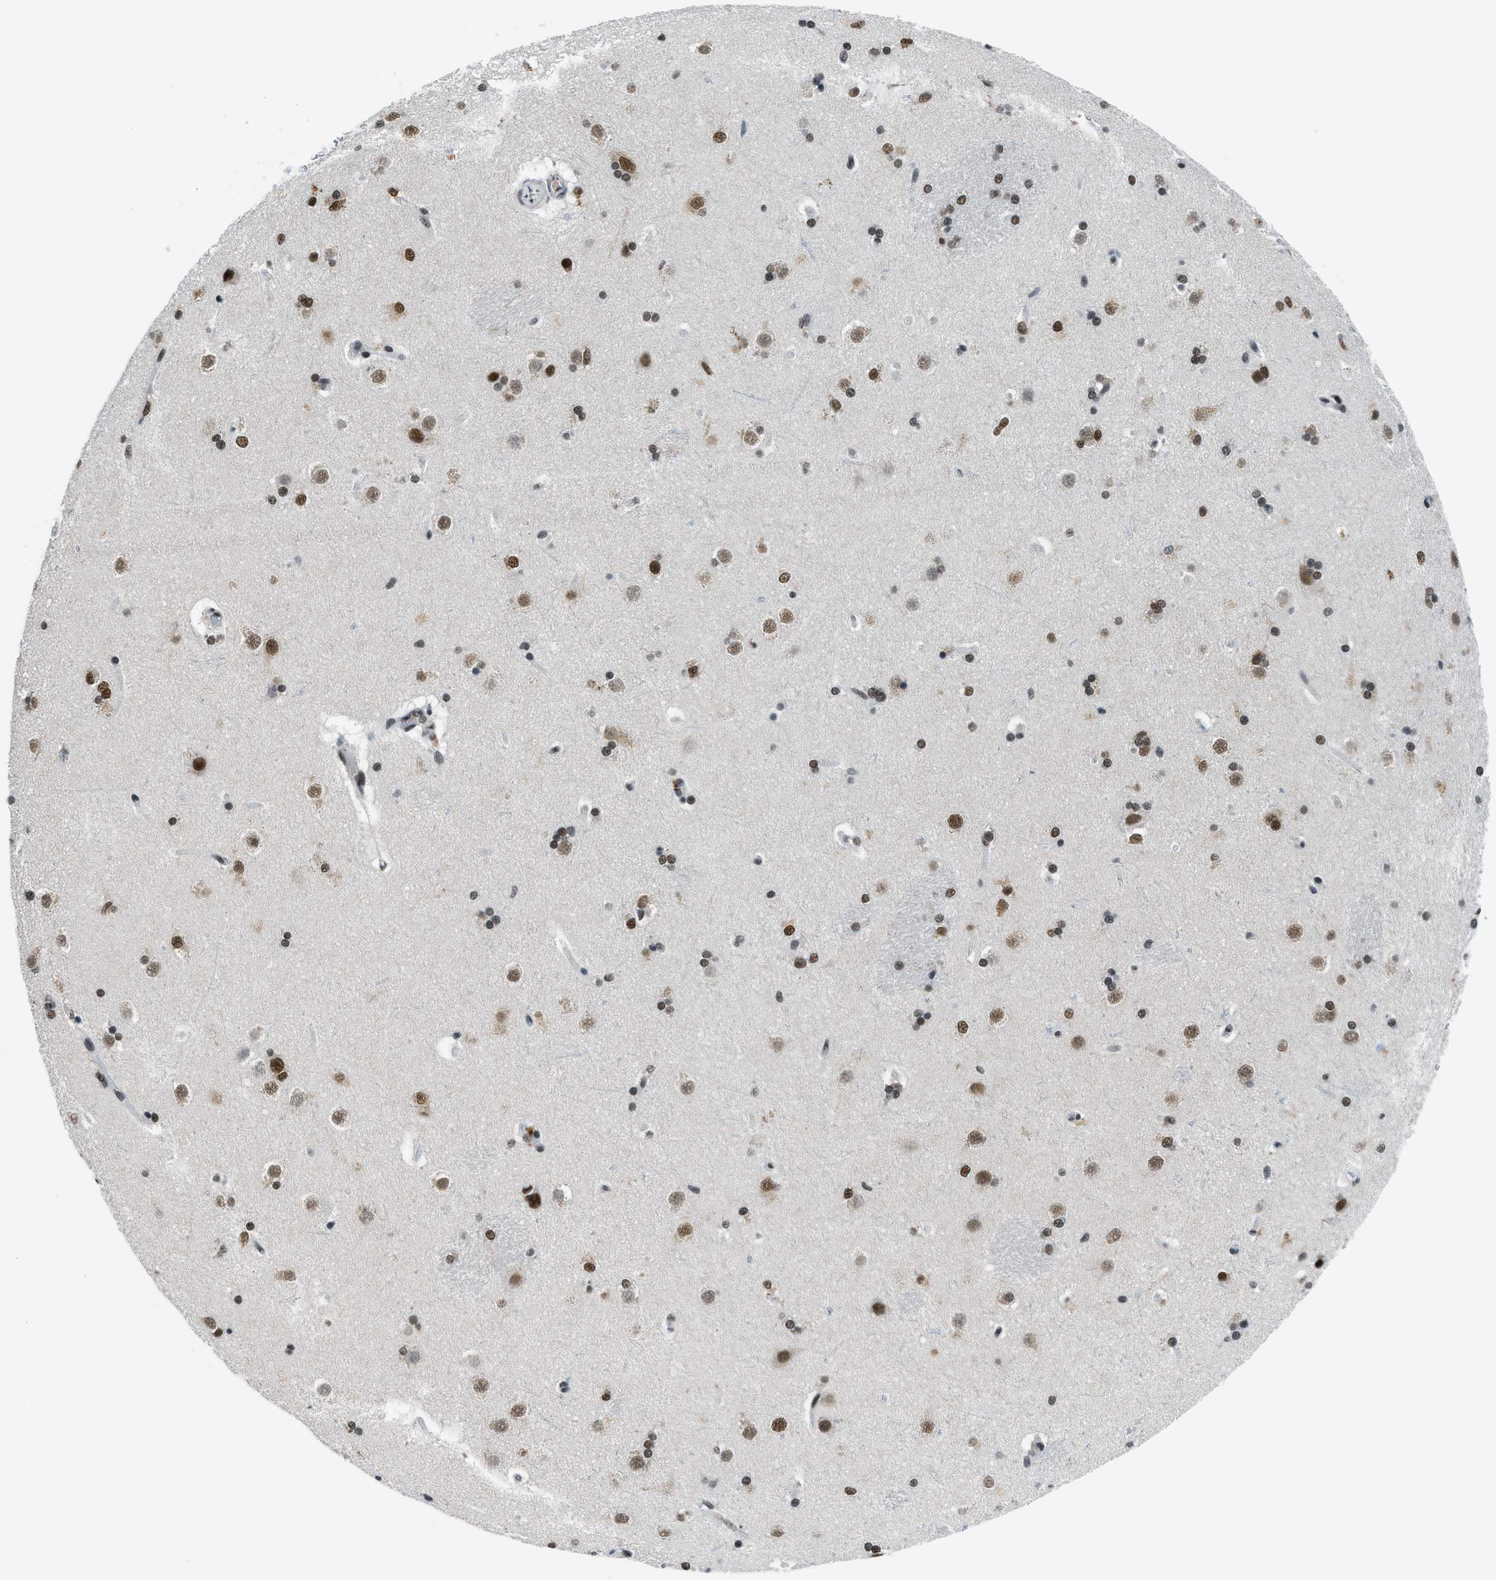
{"staining": {"intensity": "strong", "quantity": ">75%", "location": "nuclear"}, "tissue": "caudate", "cell_type": "Glial cells", "image_type": "normal", "snomed": [{"axis": "morphology", "description": "Normal tissue, NOS"}, {"axis": "topography", "description": "Lateral ventricle wall"}], "caption": "Immunohistochemical staining of unremarkable human caudate reveals >75% levels of strong nuclear protein staining in approximately >75% of glial cells.", "gene": "GATAD2B", "patient": {"sex": "female", "age": 19}}